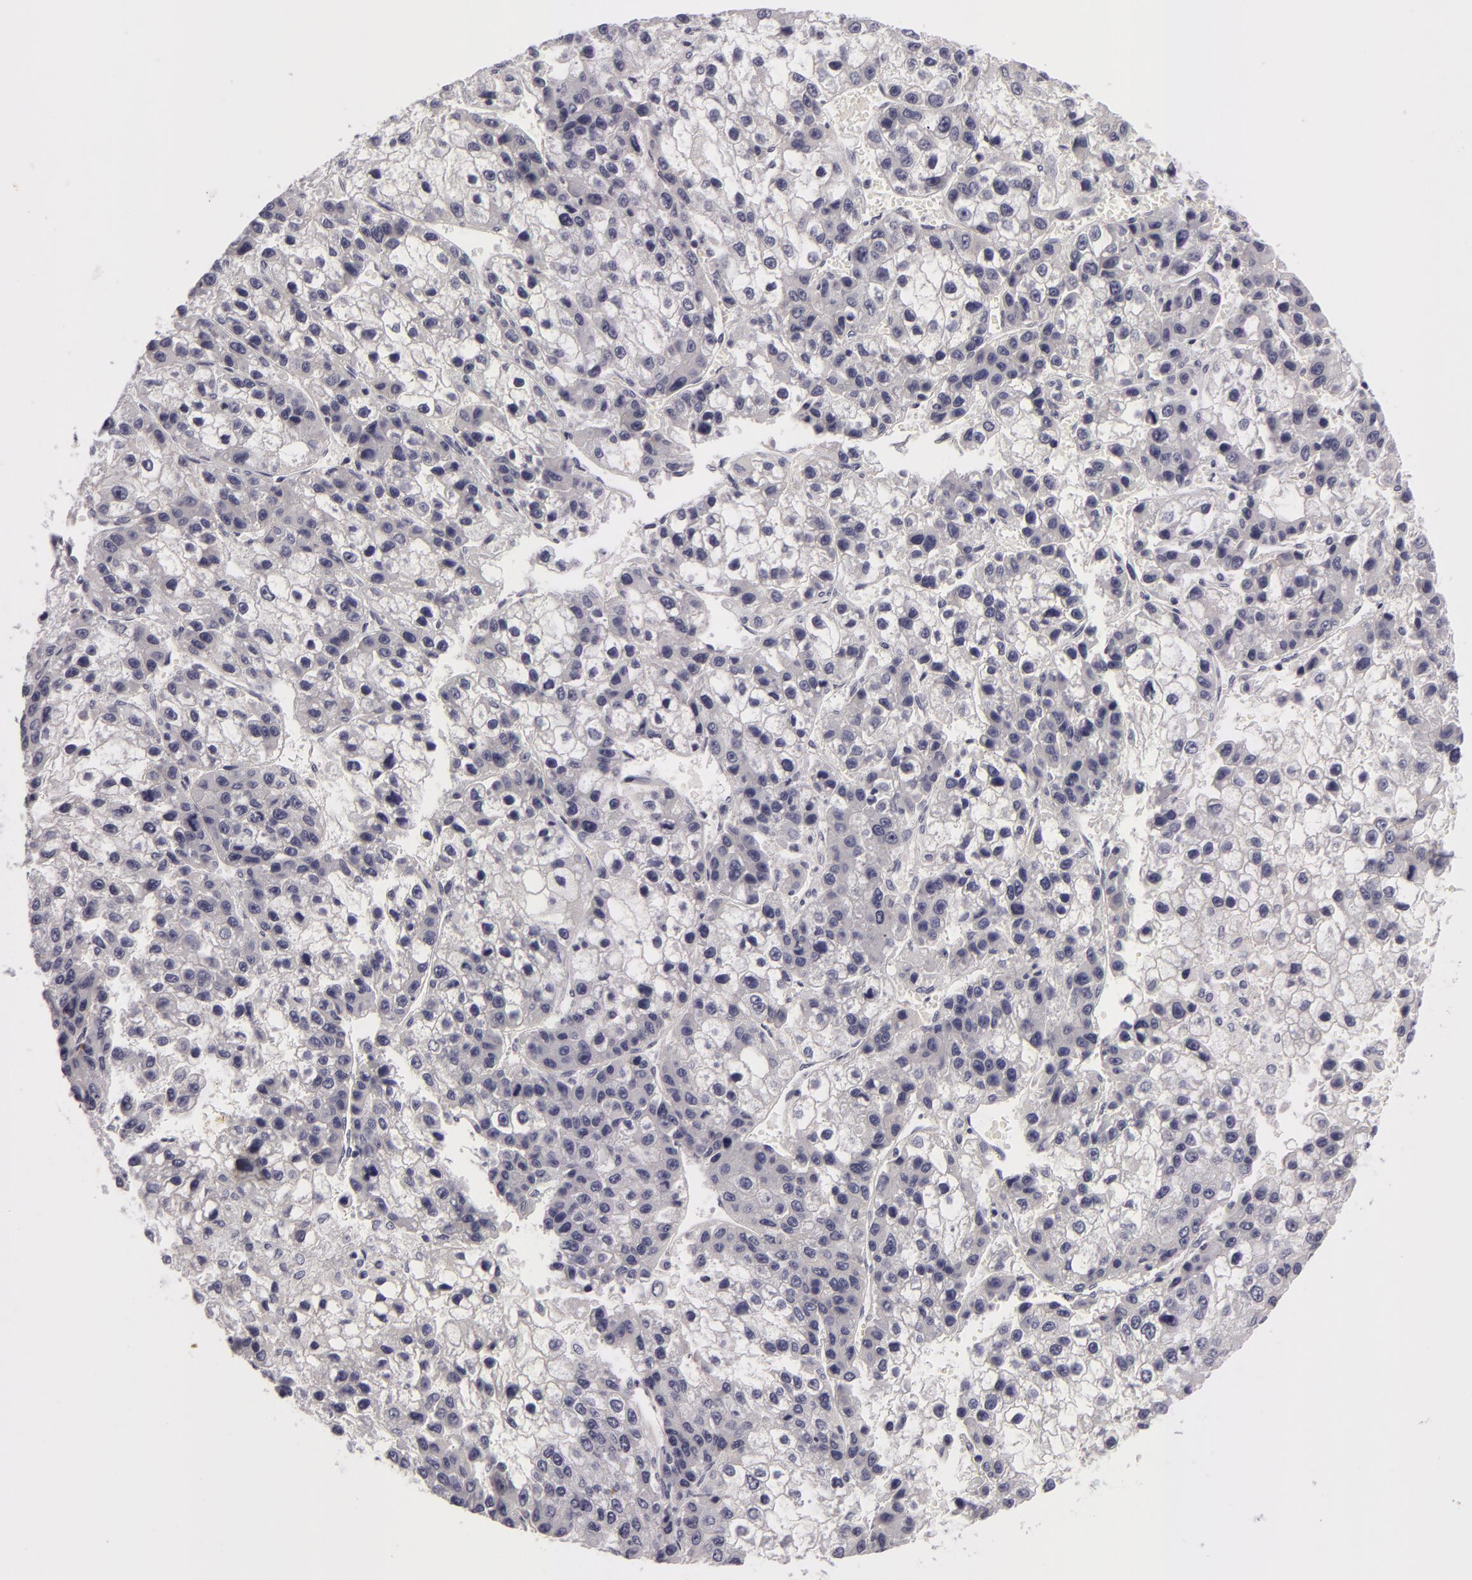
{"staining": {"intensity": "negative", "quantity": "none", "location": "none"}, "tissue": "liver cancer", "cell_type": "Tumor cells", "image_type": "cancer", "snomed": [{"axis": "morphology", "description": "Carcinoma, Hepatocellular, NOS"}, {"axis": "topography", "description": "Liver"}], "caption": "The image shows no significant staining in tumor cells of liver cancer.", "gene": "NLGN4X", "patient": {"sex": "female", "age": 66}}